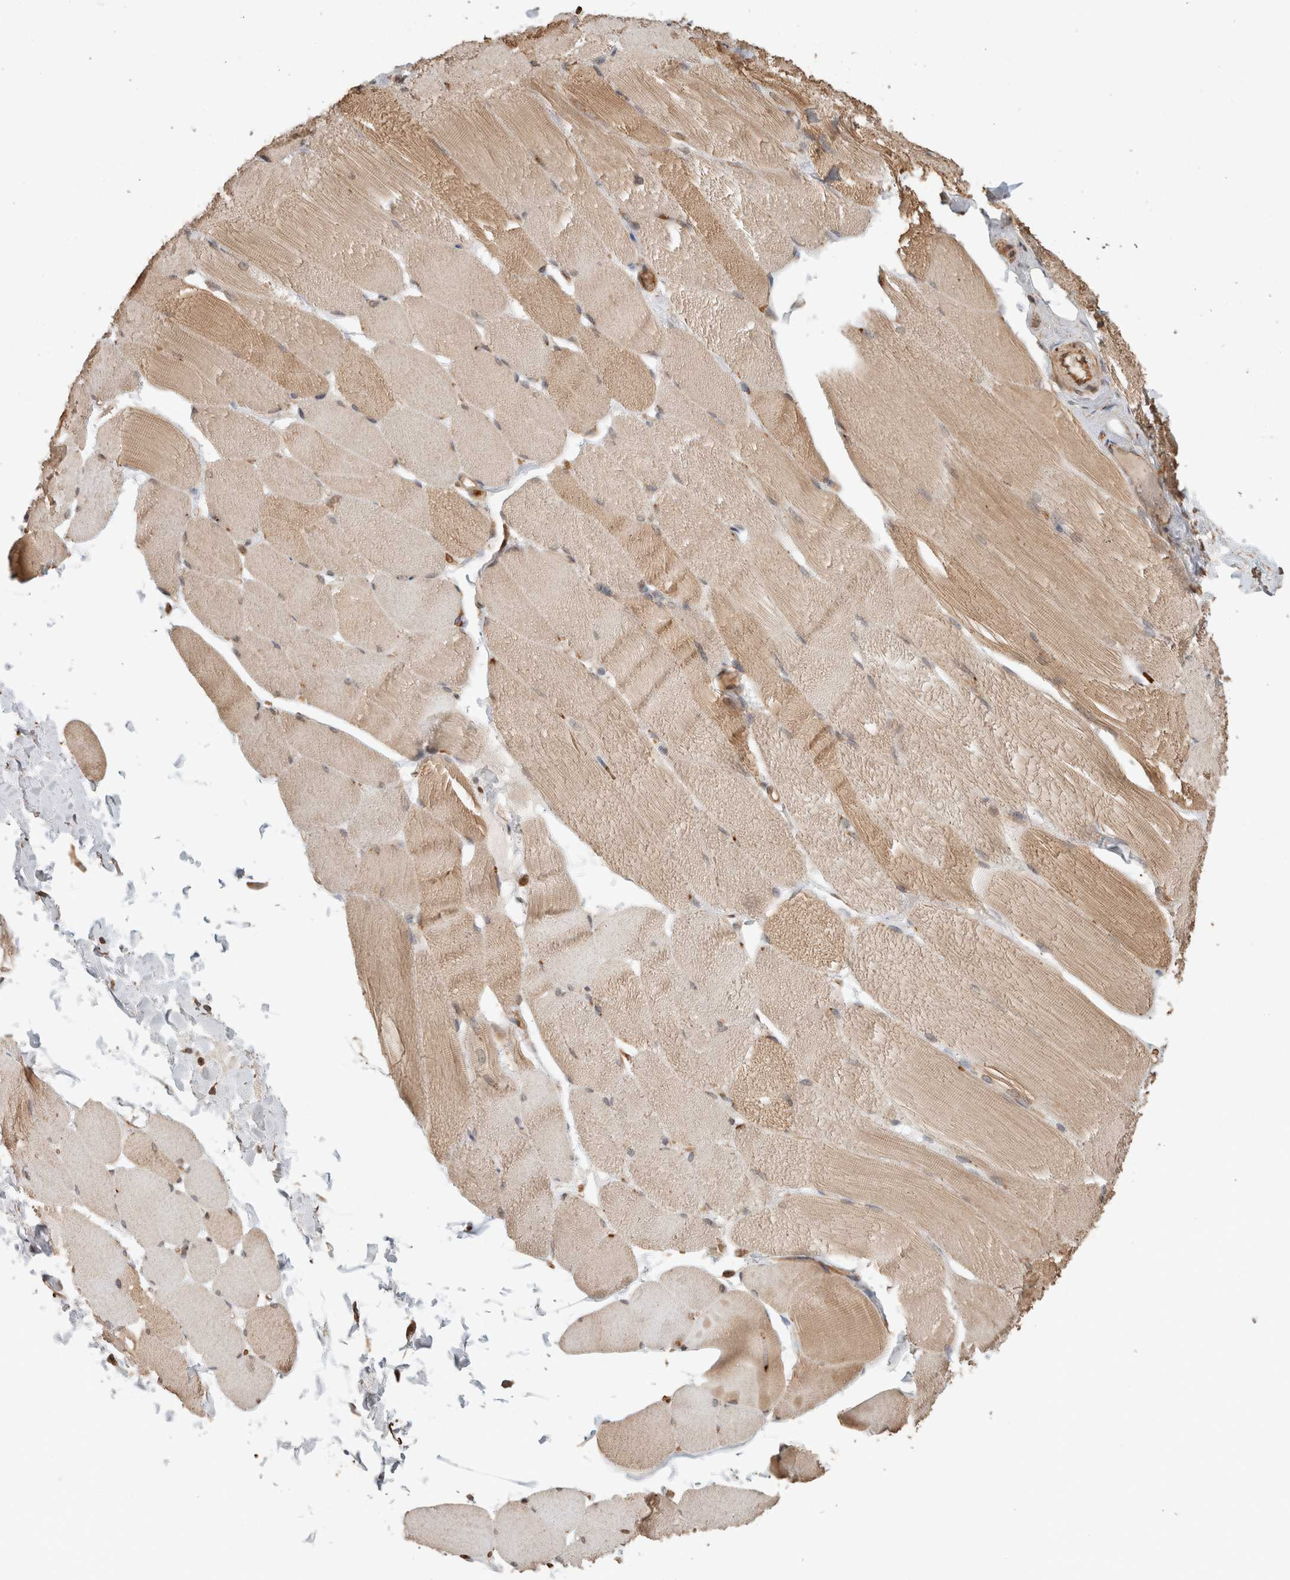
{"staining": {"intensity": "moderate", "quantity": ">75%", "location": "cytoplasmic/membranous"}, "tissue": "skeletal muscle", "cell_type": "Myocytes", "image_type": "normal", "snomed": [{"axis": "morphology", "description": "Normal tissue, NOS"}, {"axis": "topography", "description": "Skin"}, {"axis": "topography", "description": "Skeletal muscle"}], "caption": "An IHC image of normal tissue is shown. Protein staining in brown highlights moderate cytoplasmic/membranous positivity in skeletal muscle within myocytes. (Brightfield microscopy of DAB IHC at high magnification).", "gene": "OTUD6B", "patient": {"sex": "male", "age": 83}}